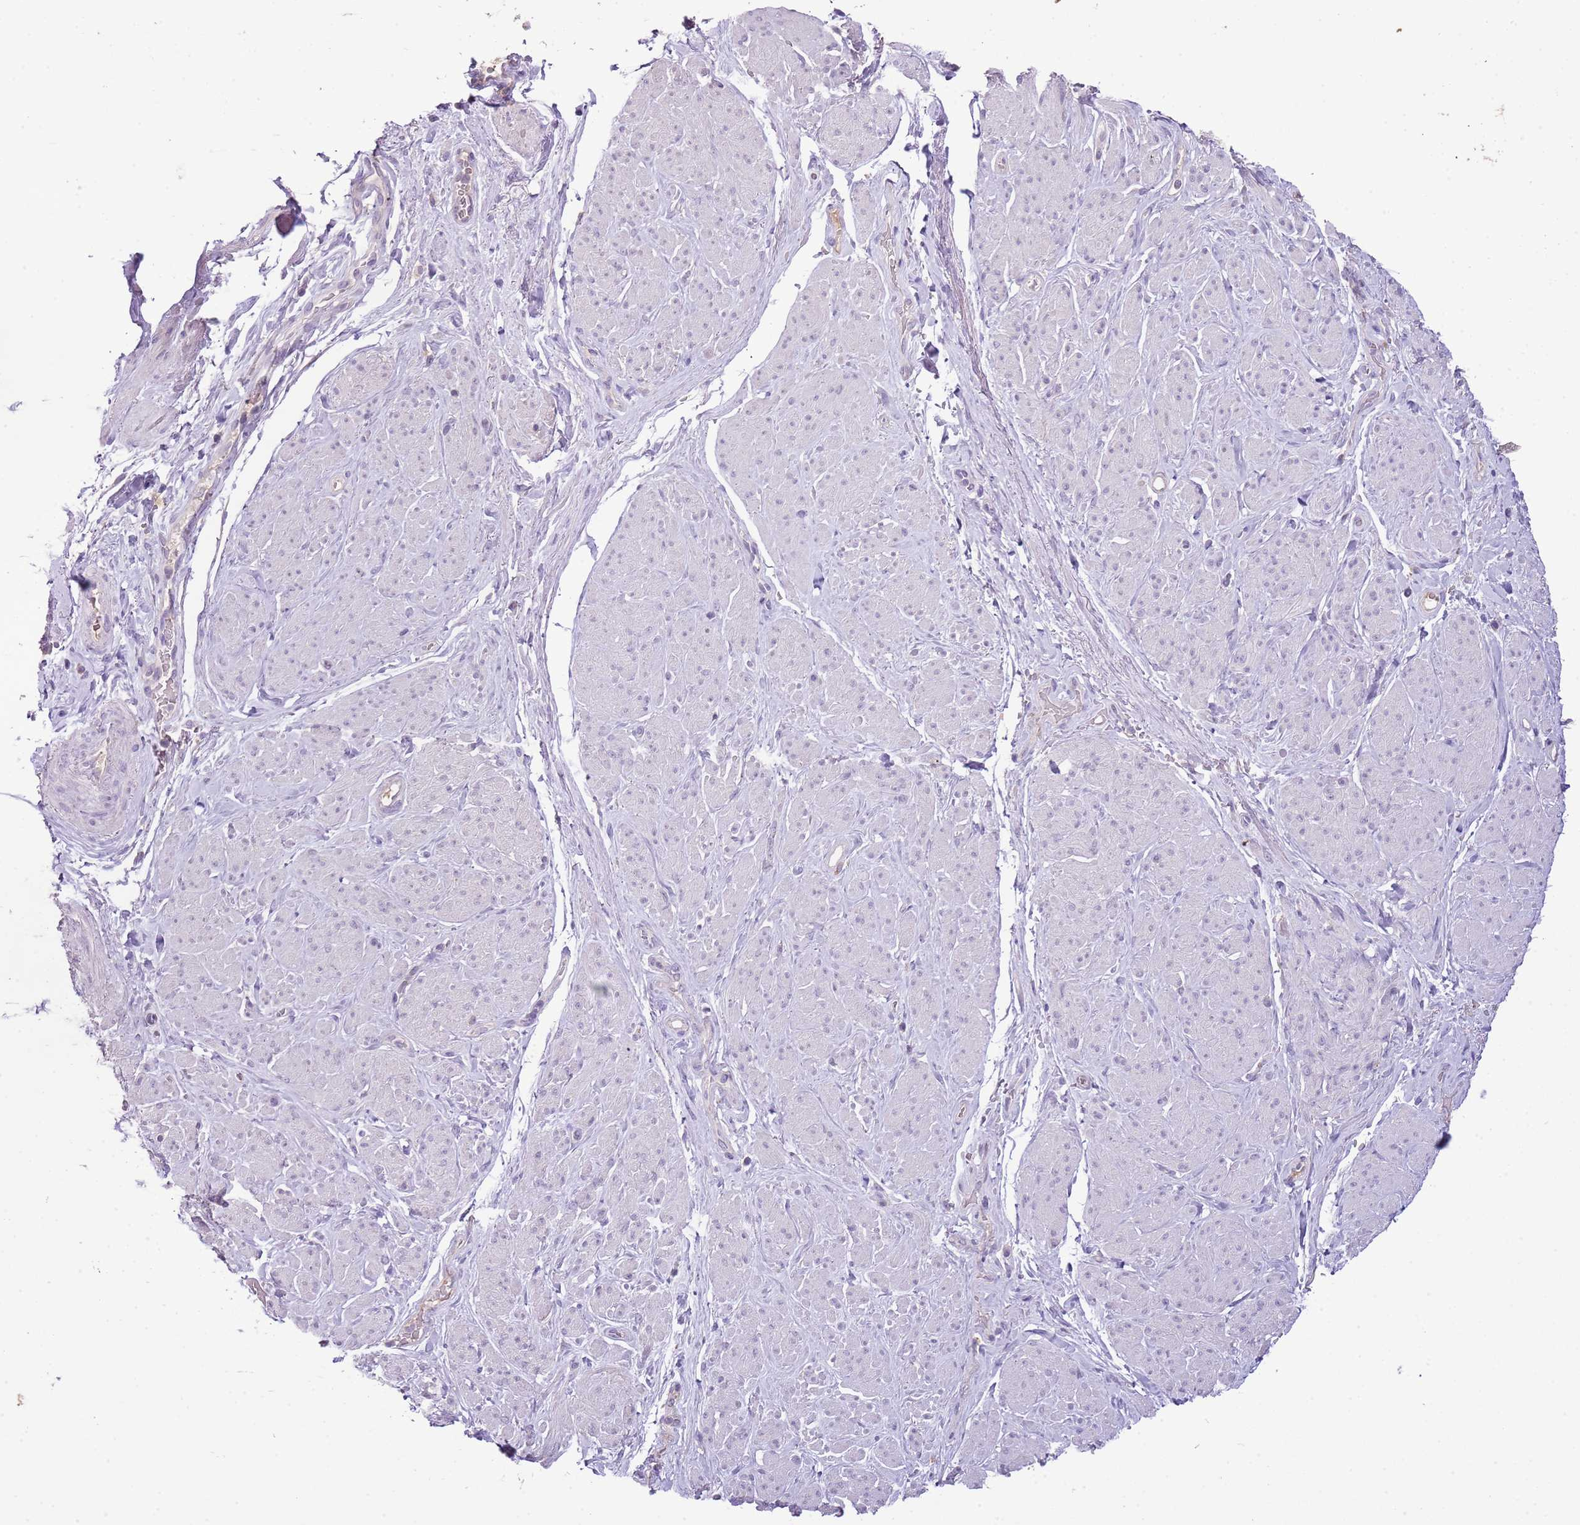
{"staining": {"intensity": "negative", "quantity": "none", "location": "none"}, "tissue": "smooth muscle", "cell_type": "Smooth muscle cells", "image_type": "normal", "snomed": [{"axis": "morphology", "description": "Normal tissue, NOS"}, {"axis": "topography", "description": "Smooth muscle"}, {"axis": "topography", "description": "Peripheral nerve tissue"}], "caption": "An IHC image of unremarkable smooth muscle is shown. There is no staining in smooth muscle cells of smooth muscle.", "gene": "SCAMP5", "patient": {"sex": "male", "age": 69}}